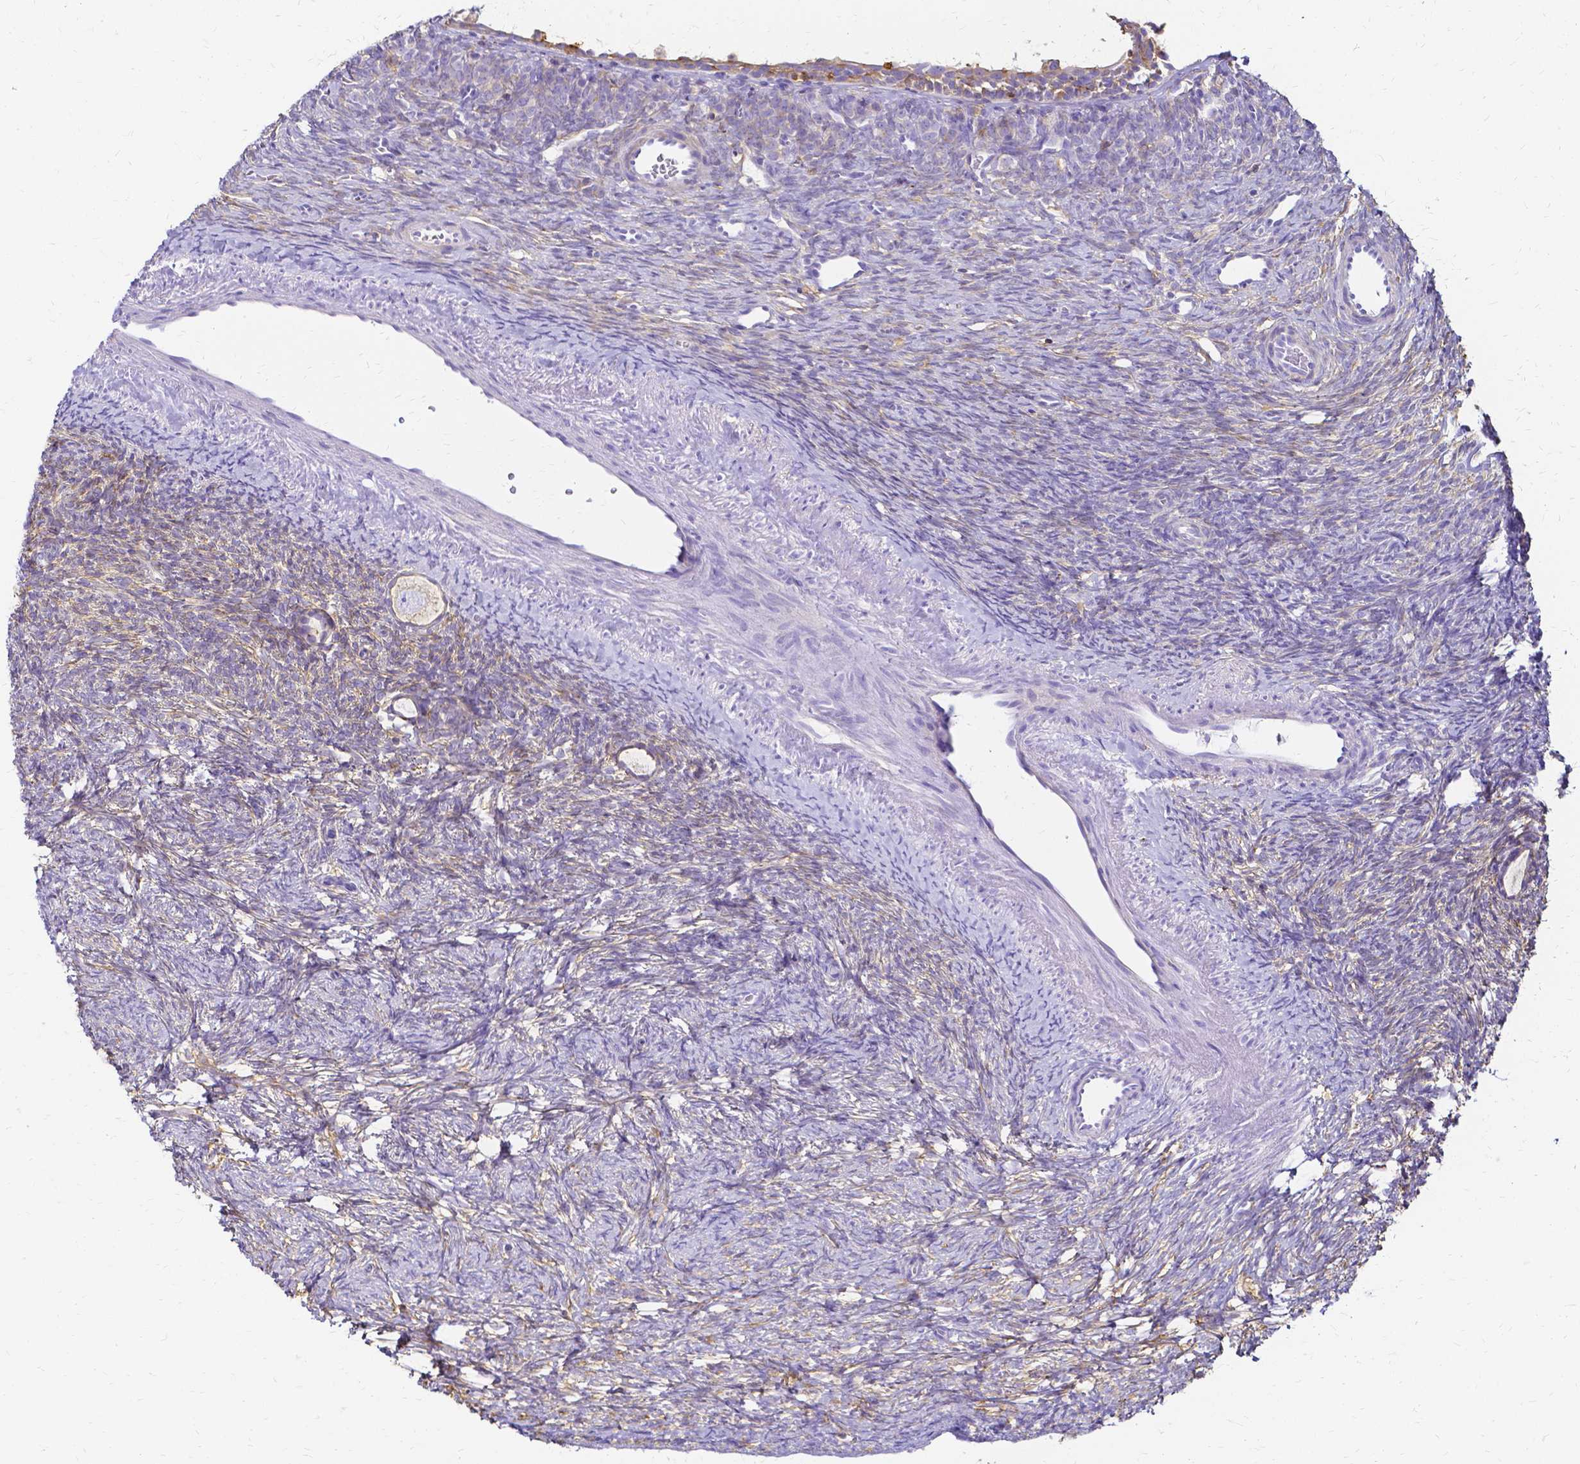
{"staining": {"intensity": "negative", "quantity": "none", "location": "none"}, "tissue": "ovary", "cell_type": "Follicle cells", "image_type": "normal", "snomed": [{"axis": "morphology", "description": "Normal tissue, NOS"}, {"axis": "topography", "description": "Ovary"}], "caption": "DAB immunohistochemical staining of normal ovary demonstrates no significant staining in follicle cells.", "gene": "HSPA12A", "patient": {"sex": "female", "age": 34}}